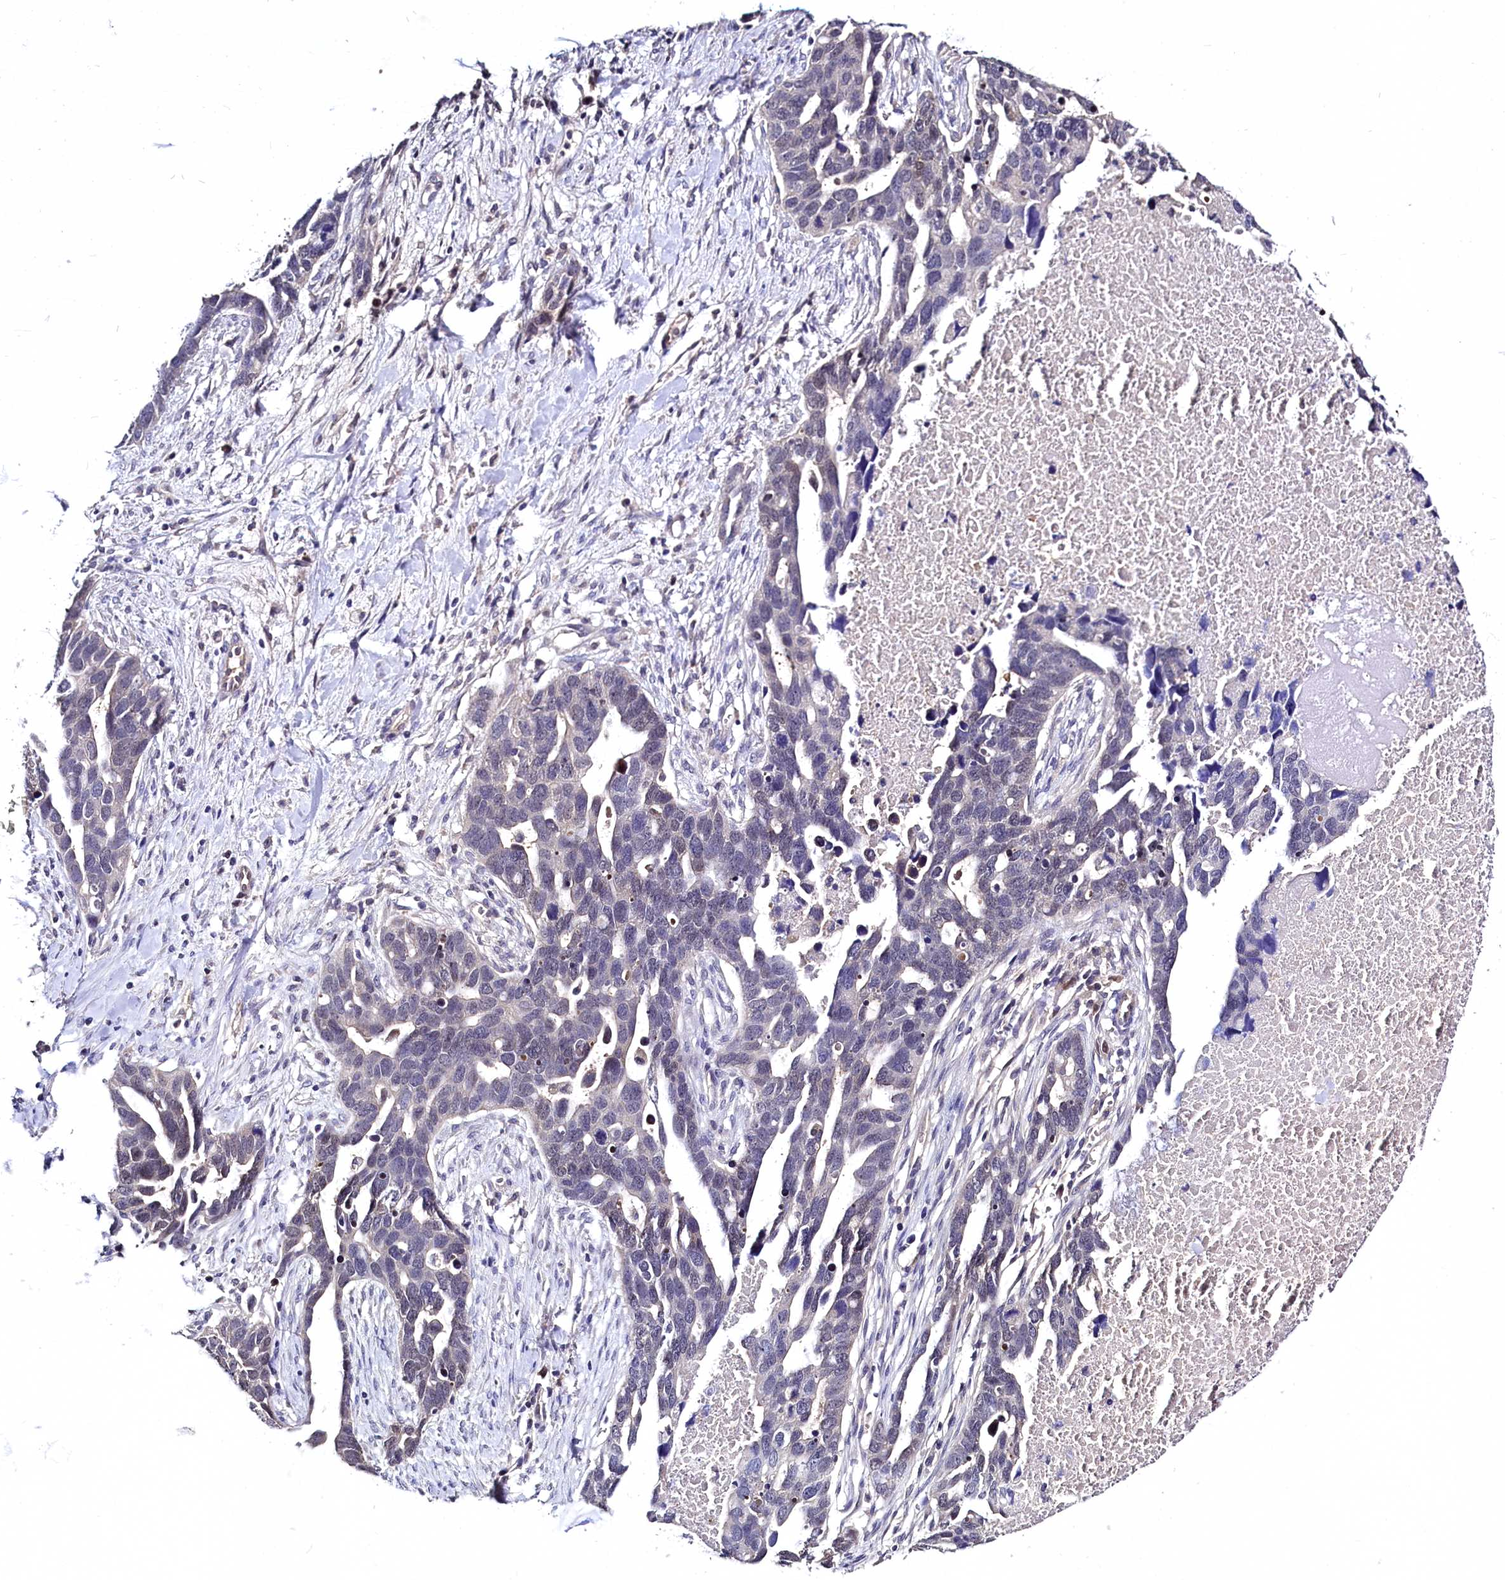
{"staining": {"intensity": "negative", "quantity": "none", "location": "none"}, "tissue": "ovarian cancer", "cell_type": "Tumor cells", "image_type": "cancer", "snomed": [{"axis": "morphology", "description": "Cystadenocarcinoma, serous, NOS"}, {"axis": "topography", "description": "Ovary"}], "caption": "IHC histopathology image of human ovarian serous cystadenocarcinoma stained for a protein (brown), which demonstrates no expression in tumor cells. Brightfield microscopy of immunohistochemistry (IHC) stained with DAB (3,3'-diaminobenzidine) (brown) and hematoxylin (blue), captured at high magnification.", "gene": "C11orf54", "patient": {"sex": "female", "age": 54}}